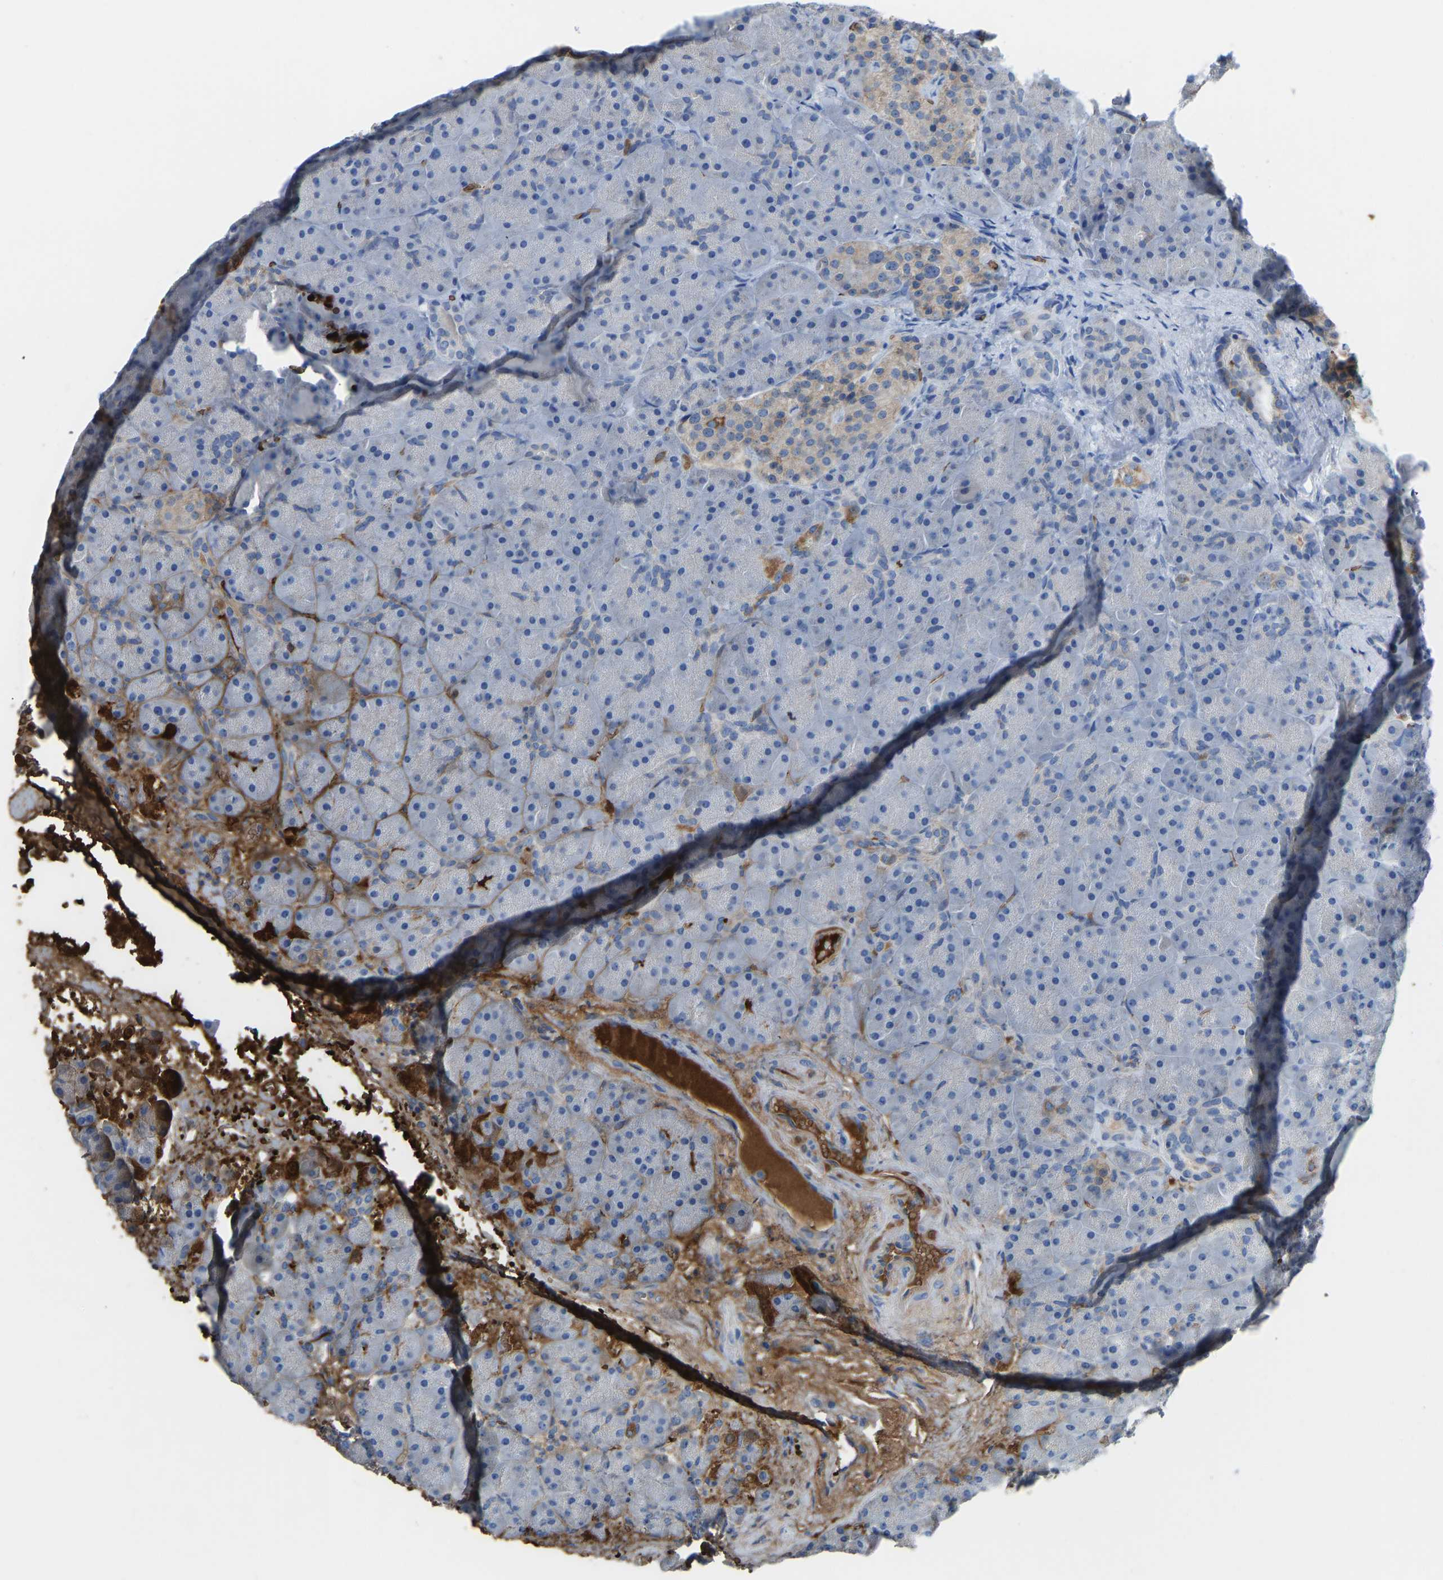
{"staining": {"intensity": "strong", "quantity": "<25%", "location": "cytoplasmic/membranous"}, "tissue": "pancreas", "cell_type": "Exocrine glandular cells", "image_type": "normal", "snomed": [{"axis": "morphology", "description": "Normal tissue, NOS"}, {"axis": "topography", "description": "Pancreas"}], "caption": "Human pancreas stained for a protein (brown) reveals strong cytoplasmic/membranous positive positivity in about <25% of exocrine glandular cells.", "gene": "PIGS", "patient": {"sex": "male", "age": 66}}